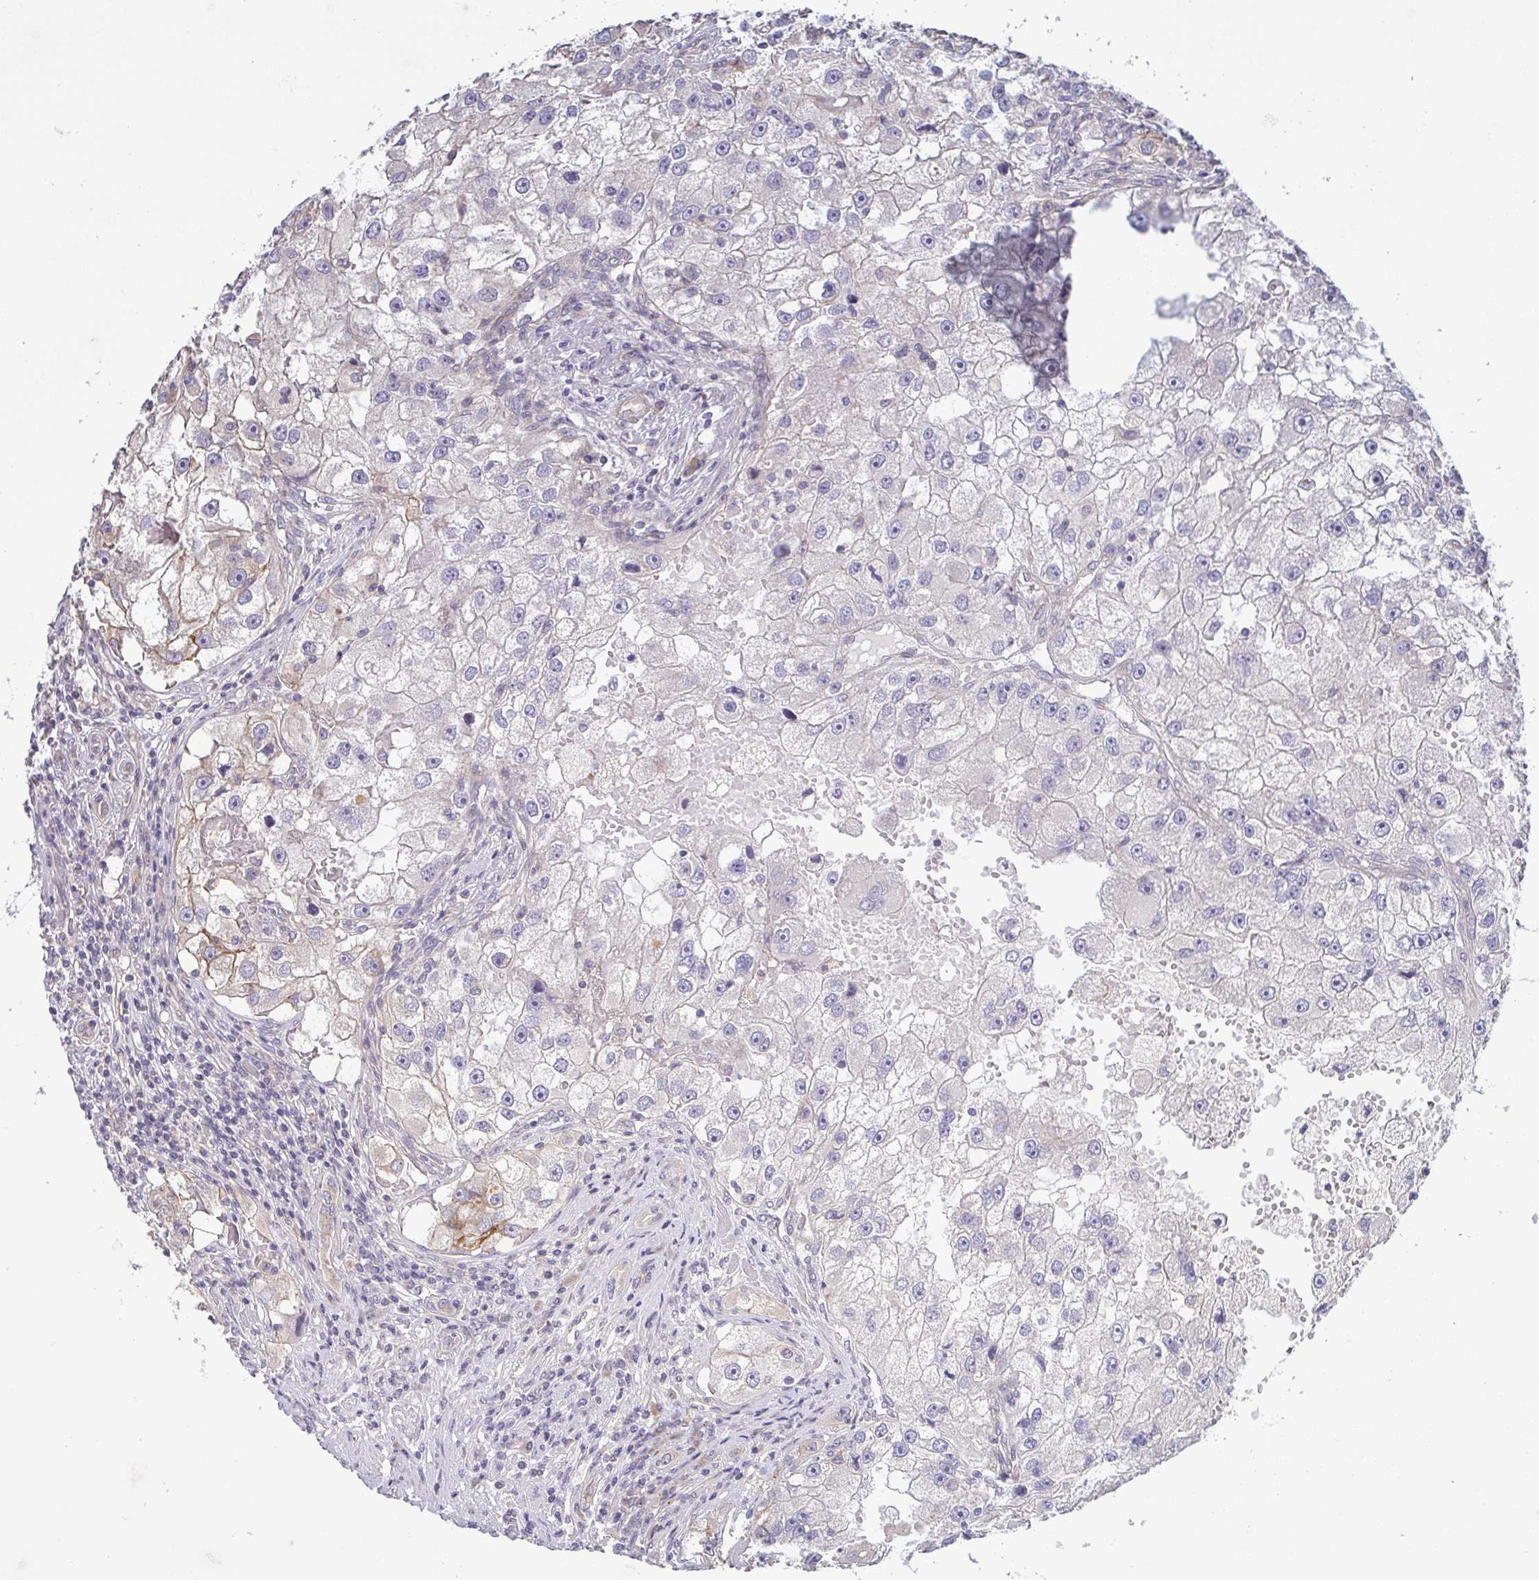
{"staining": {"intensity": "moderate", "quantity": "<25%", "location": "cytoplasmic/membranous"}, "tissue": "renal cancer", "cell_type": "Tumor cells", "image_type": "cancer", "snomed": [{"axis": "morphology", "description": "Adenocarcinoma, NOS"}, {"axis": "topography", "description": "Kidney"}], "caption": "A high-resolution histopathology image shows immunohistochemistry (IHC) staining of renal cancer, which reveals moderate cytoplasmic/membranous staining in about <25% of tumor cells.", "gene": "LMF2", "patient": {"sex": "male", "age": 63}}